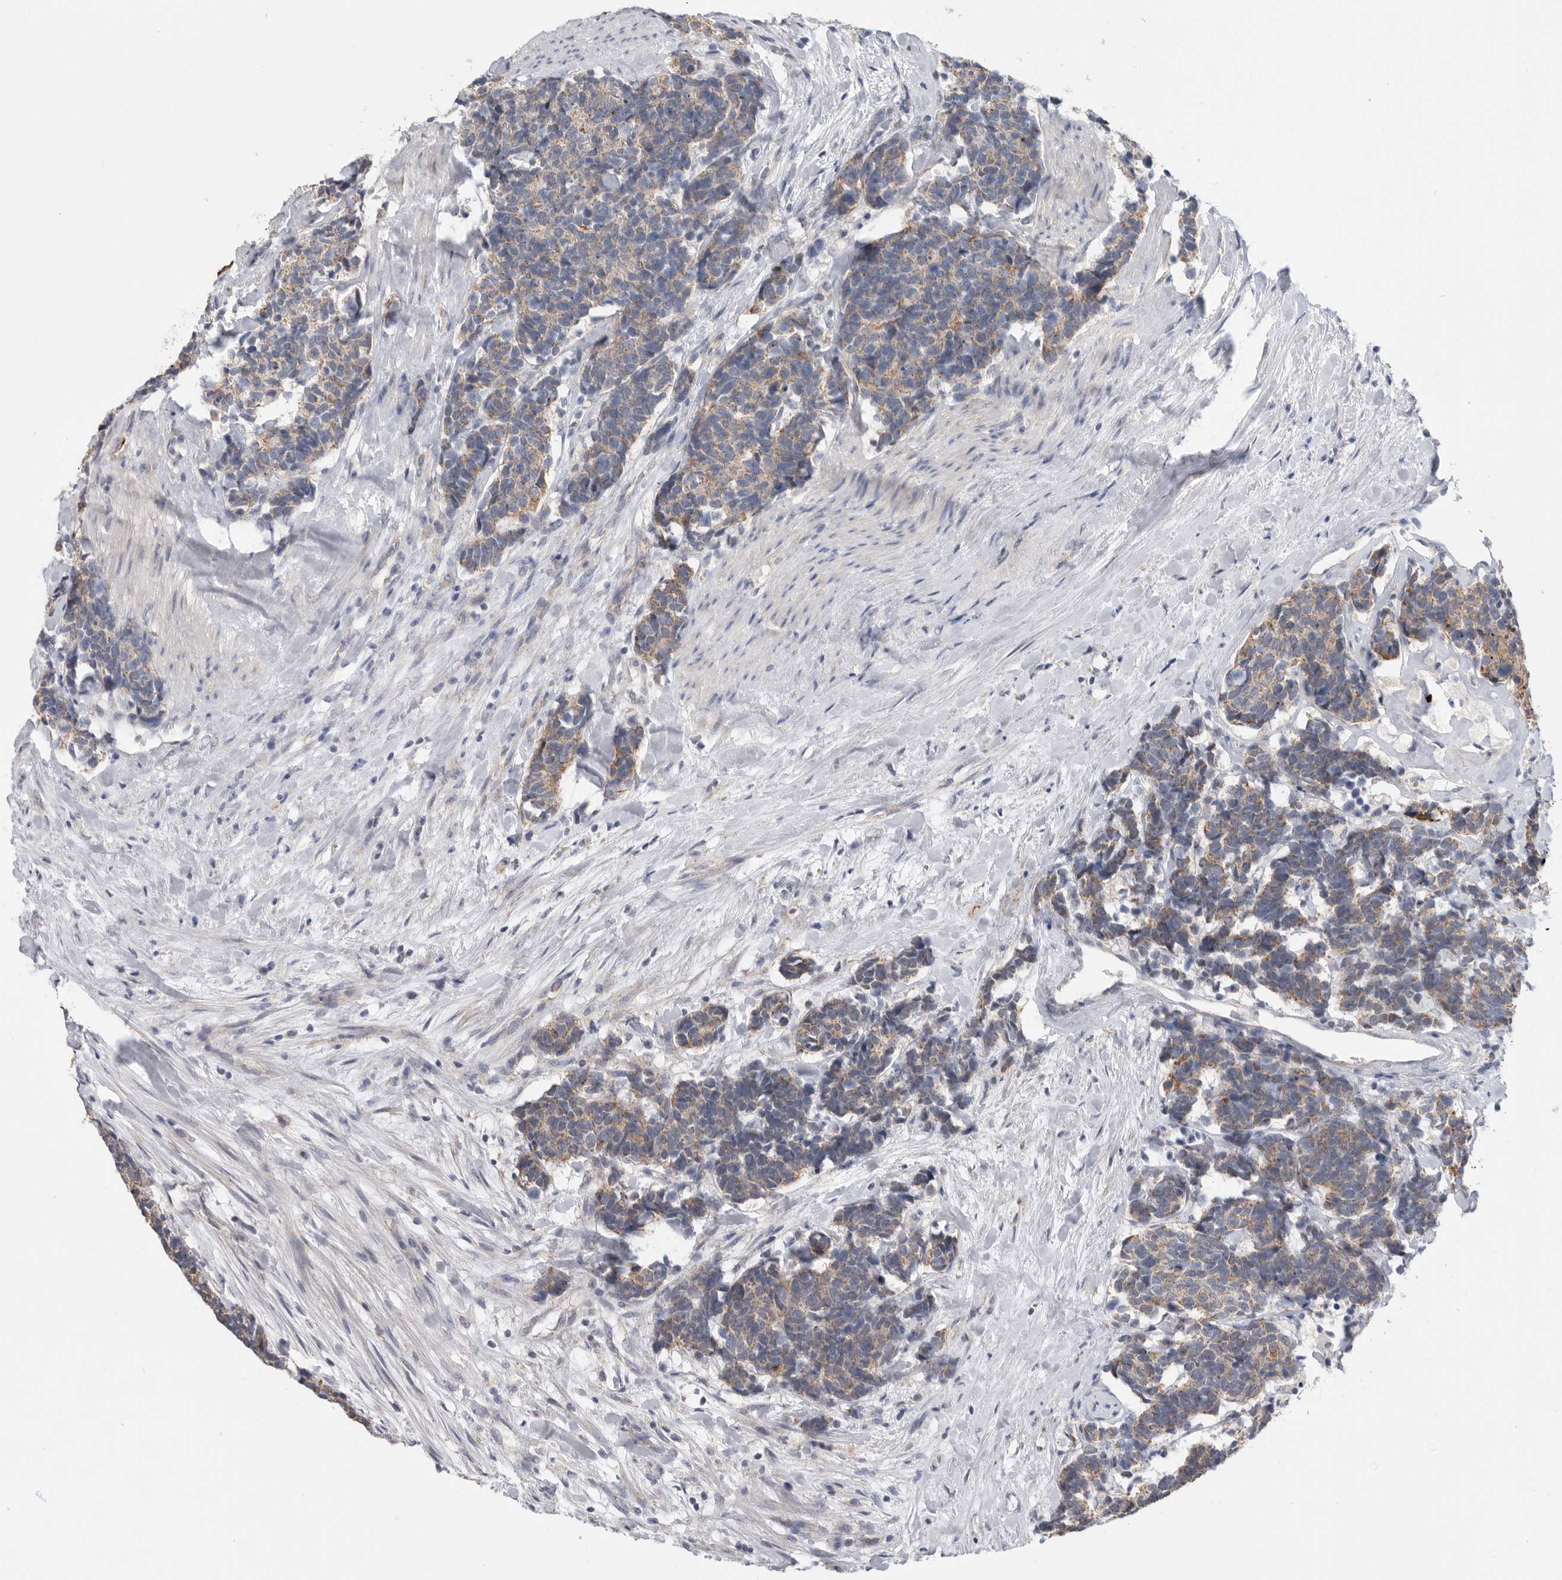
{"staining": {"intensity": "moderate", "quantity": "25%-75%", "location": "cytoplasmic/membranous"}, "tissue": "carcinoid", "cell_type": "Tumor cells", "image_type": "cancer", "snomed": [{"axis": "morphology", "description": "Carcinoma, NOS"}, {"axis": "morphology", "description": "Carcinoid, malignant, NOS"}, {"axis": "topography", "description": "Urinary bladder"}], "caption": "High-power microscopy captured an immunohistochemistry micrograph of carcinoid, revealing moderate cytoplasmic/membranous positivity in approximately 25%-75% of tumor cells.", "gene": "MTFR1L", "patient": {"sex": "male", "age": 57}}